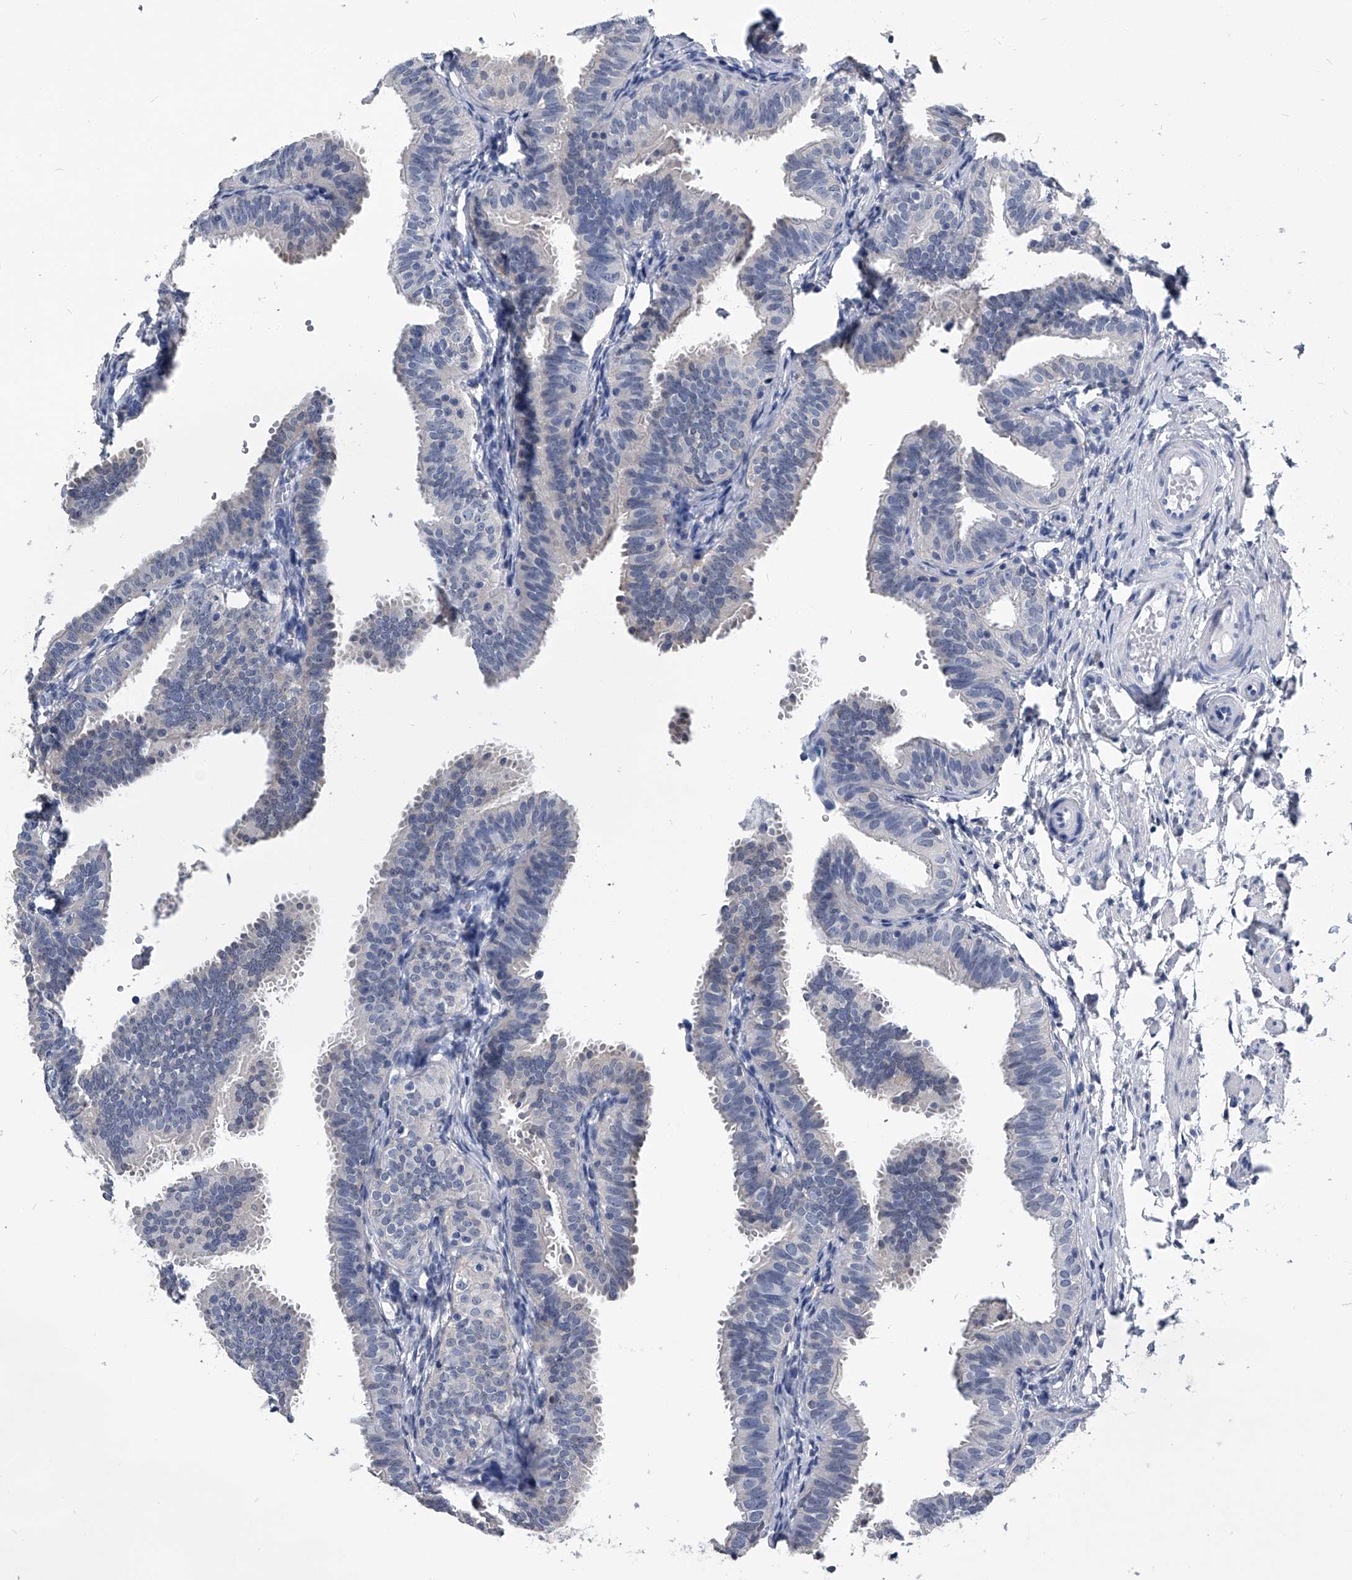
{"staining": {"intensity": "negative", "quantity": "none", "location": "none"}, "tissue": "fallopian tube", "cell_type": "Glandular cells", "image_type": "normal", "snomed": [{"axis": "morphology", "description": "Normal tissue, NOS"}, {"axis": "topography", "description": "Fallopian tube"}], "caption": "IHC of unremarkable fallopian tube shows no positivity in glandular cells.", "gene": "PDXK", "patient": {"sex": "female", "age": 35}}